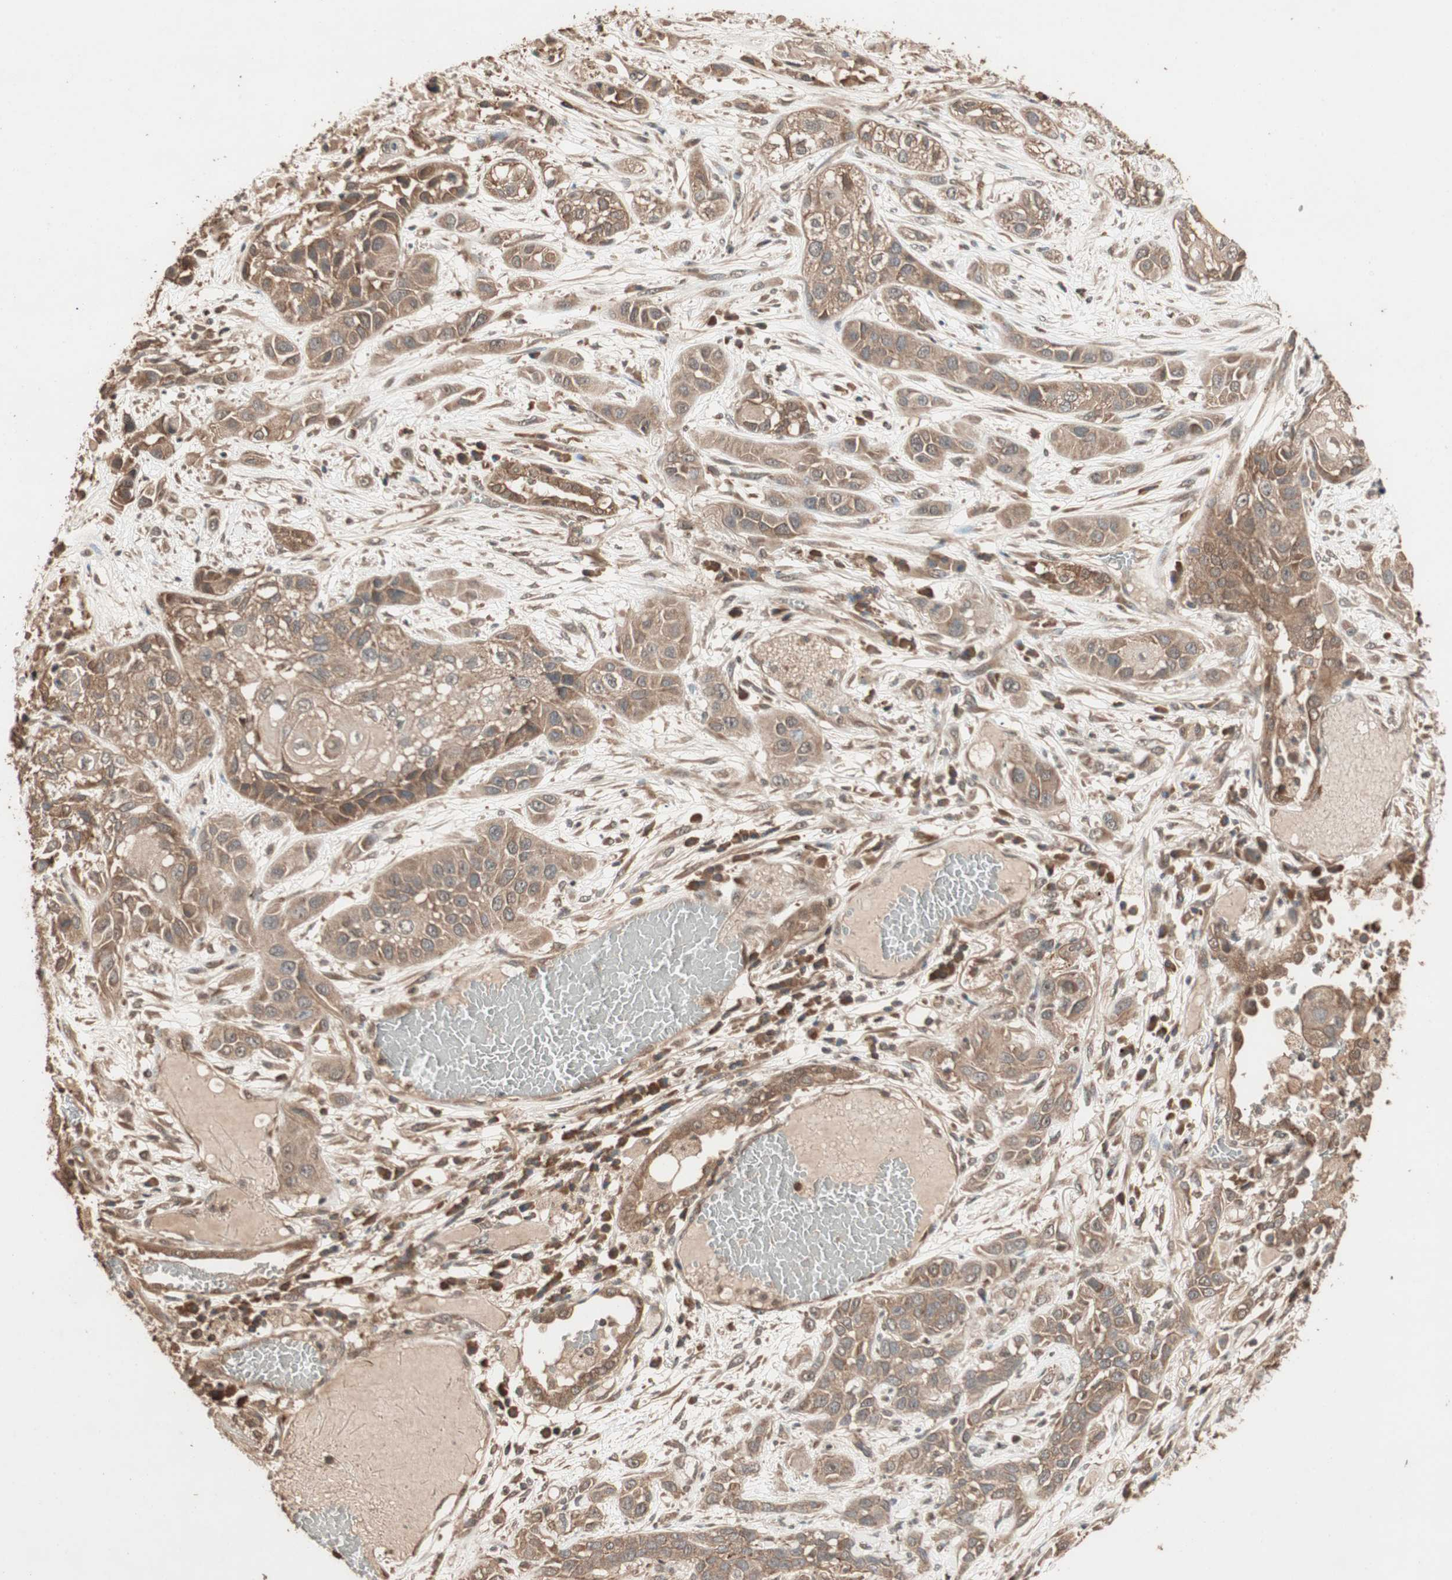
{"staining": {"intensity": "weak", "quantity": ">75%", "location": "cytoplasmic/membranous"}, "tissue": "lung cancer", "cell_type": "Tumor cells", "image_type": "cancer", "snomed": [{"axis": "morphology", "description": "Squamous cell carcinoma, NOS"}, {"axis": "topography", "description": "Lung"}], "caption": "Lung cancer stained with a protein marker reveals weak staining in tumor cells.", "gene": "USP20", "patient": {"sex": "male", "age": 71}}